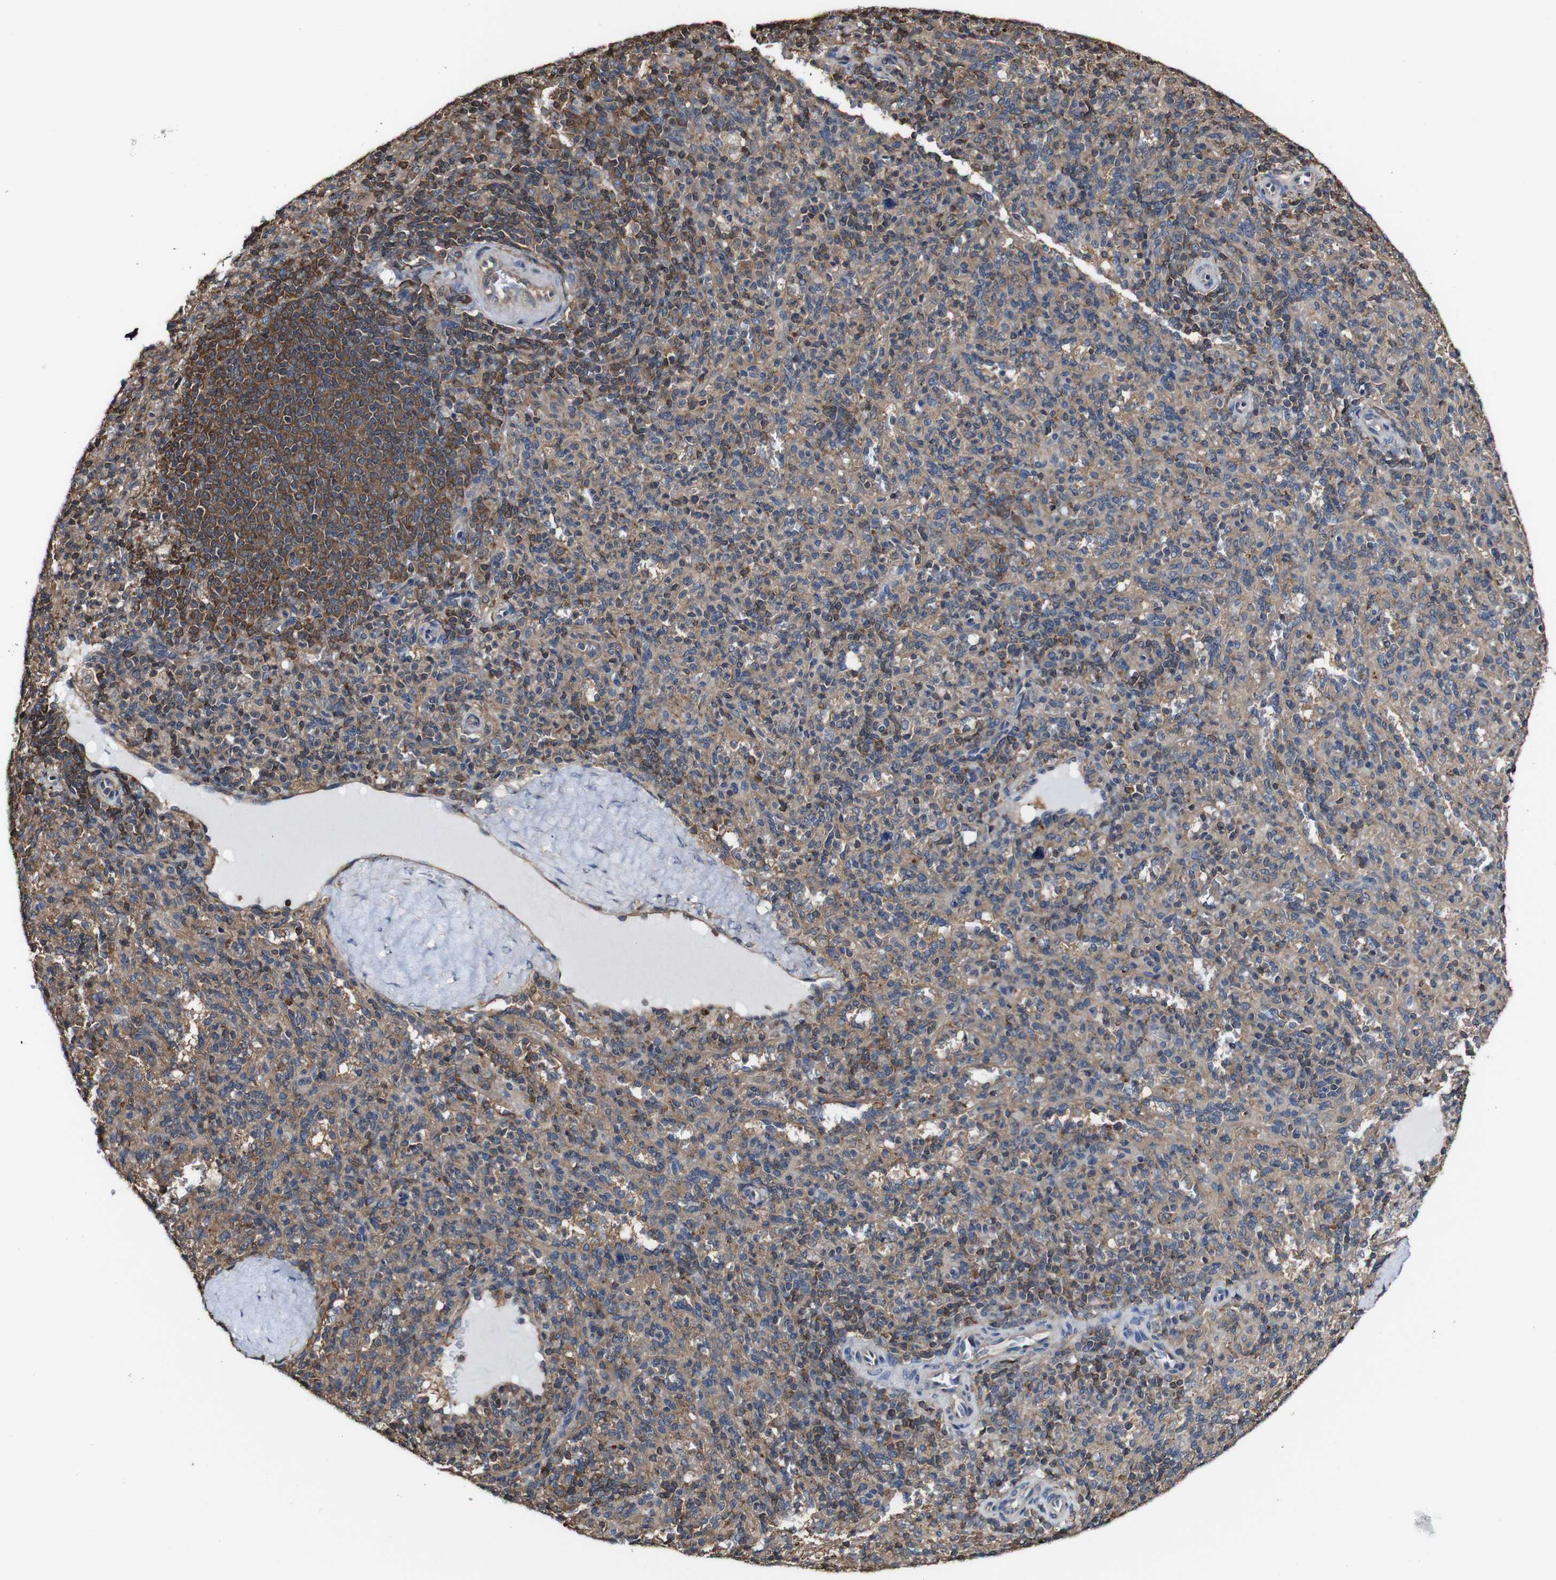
{"staining": {"intensity": "moderate", "quantity": ">75%", "location": "cytoplasmic/membranous"}, "tissue": "spleen", "cell_type": "Cells in red pulp", "image_type": "normal", "snomed": [{"axis": "morphology", "description": "Normal tissue, NOS"}, {"axis": "topography", "description": "Spleen"}], "caption": "Spleen stained for a protein displays moderate cytoplasmic/membranous positivity in cells in red pulp. (brown staining indicates protein expression, while blue staining denotes nuclei).", "gene": "PTPRR", "patient": {"sex": "male", "age": 36}}